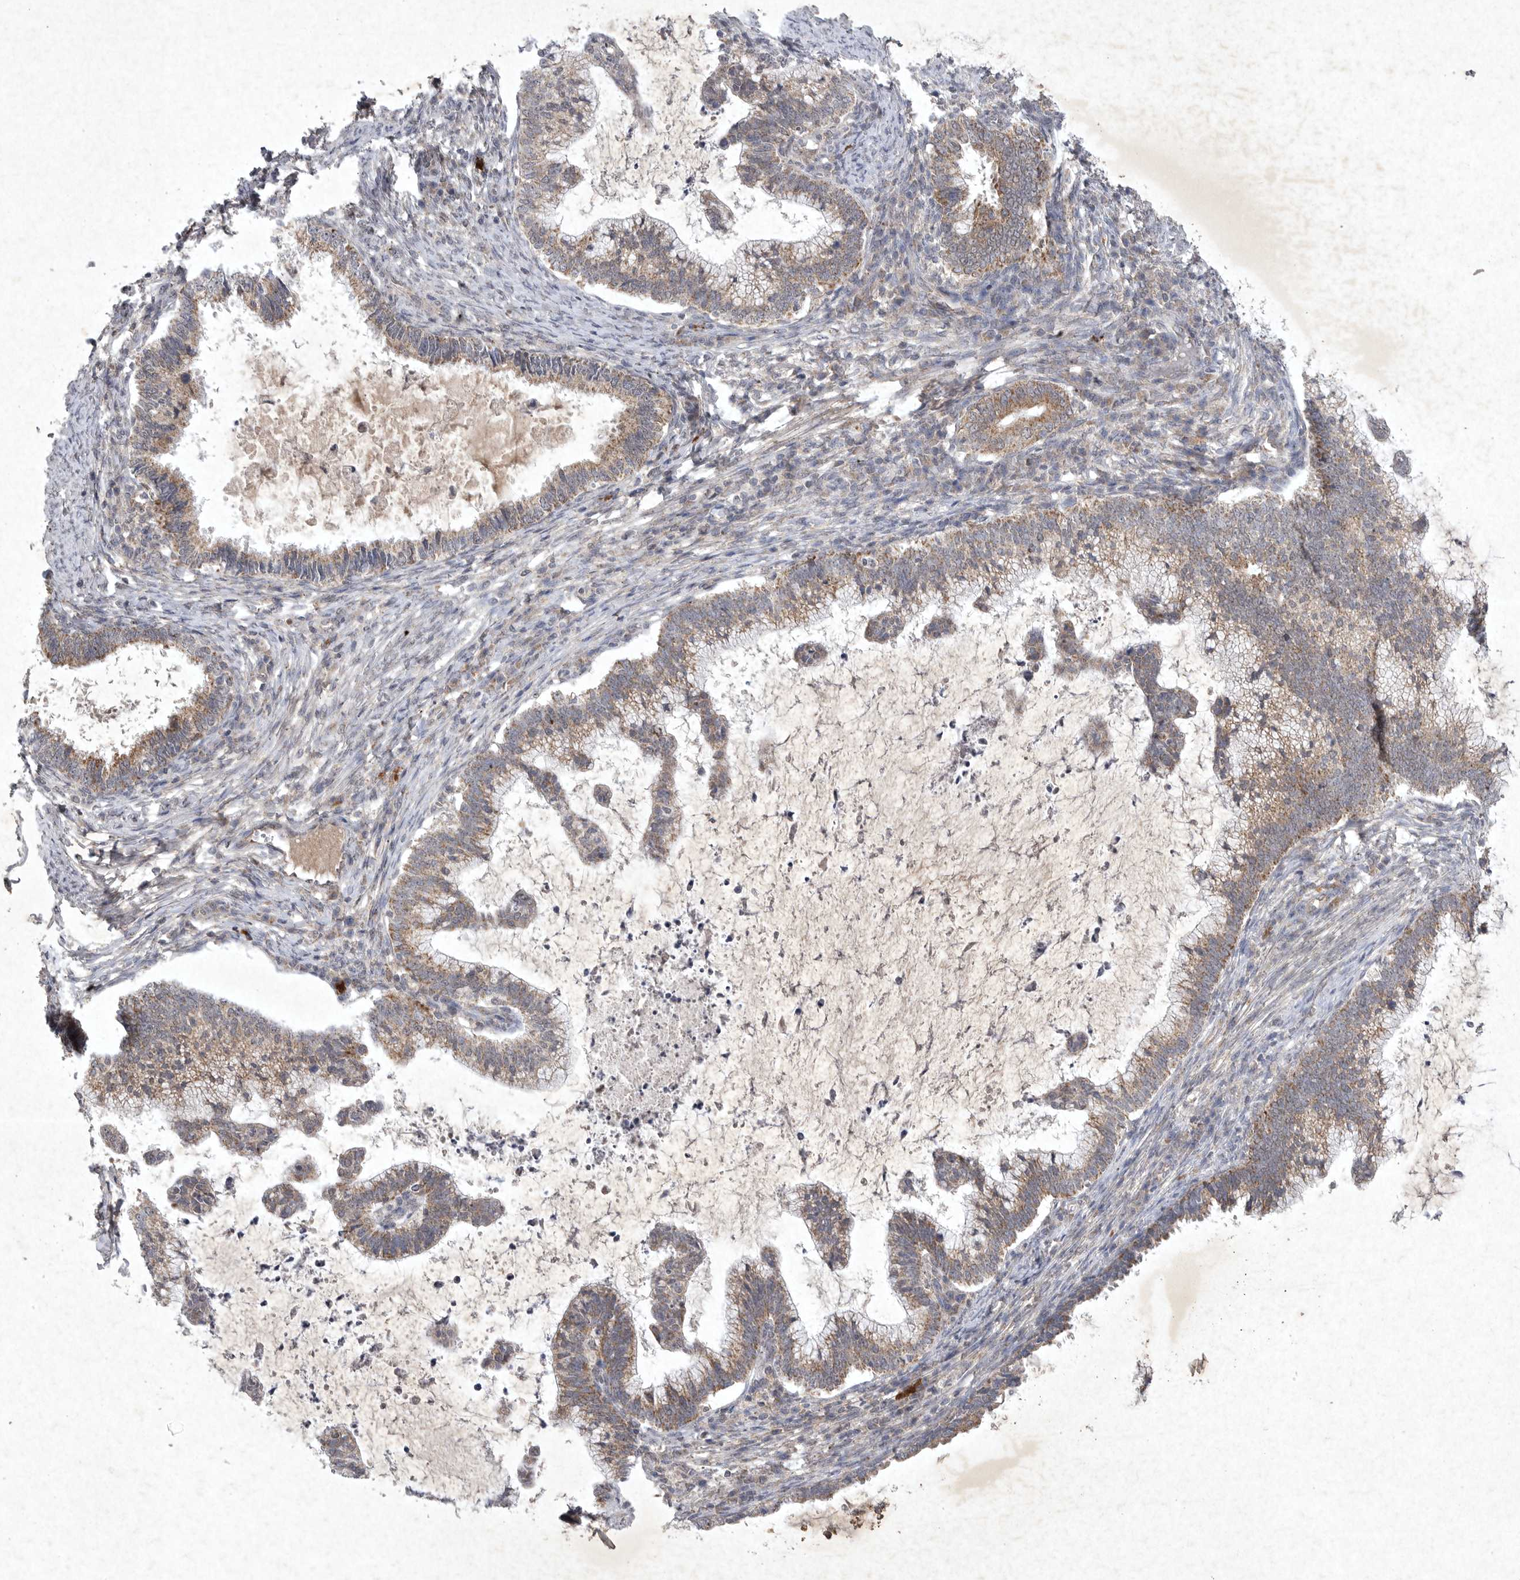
{"staining": {"intensity": "moderate", "quantity": ">75%", "location": "cytoplasmic/membranous"}, "tissue": "cervical cancer", "cell_type": "Tumor cells", "image_type": "cancer", "snomed": [{"axis": "morphology", "description": "Adenocarcinoma, NOS"}, {"axis": "topography", "description": "Cervix"}], "caption": "An immunohistochemistry image of tumor tissue is shown. Protein staining in brown labels moderate cytoplasmic/membranous positivity in cervical cancer within tumor cells.", "gene": "DDR1", "patient": {"sex": "female", "age": 36}}